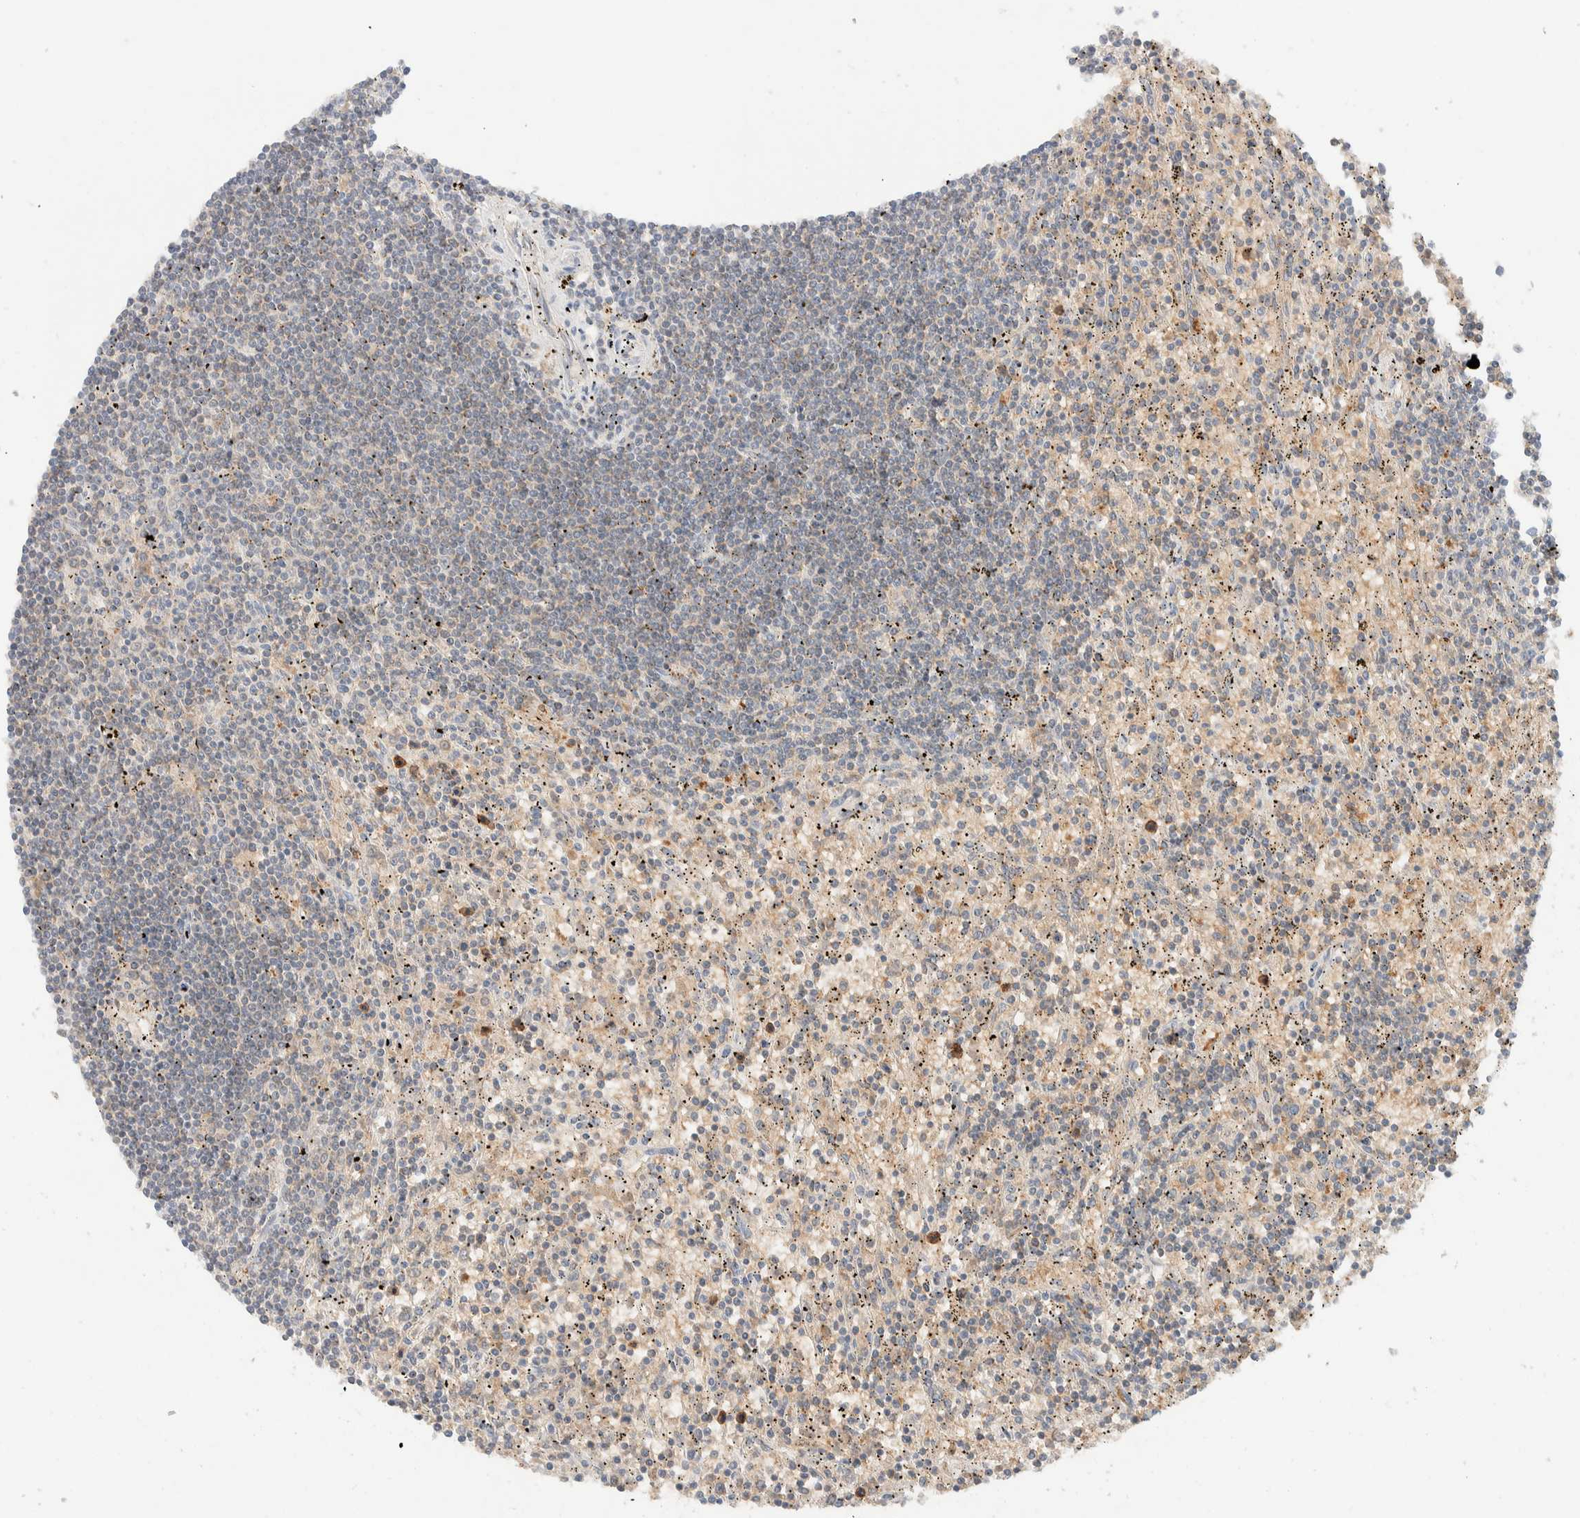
{"staining": {"intensity": "weak", "quantity": "<25%", "location": "cytoplasmic/membranous"}, "tissue": "lymphoma", "cell_type": "Tumor cells", "image_type": "cancer", "snomed": [{"axis": "morphology", "description": "Malignant lymphoma, non-Hodgkin's type, Low grade"}, {"axis": "topography", "description": "Spleen"}], "caption": "Photomicrograph shows no significant protein positivity in tumor cells of lymphoma.", "gene": "HDHD3", "patient": {"sex": "male", "age": 76}}